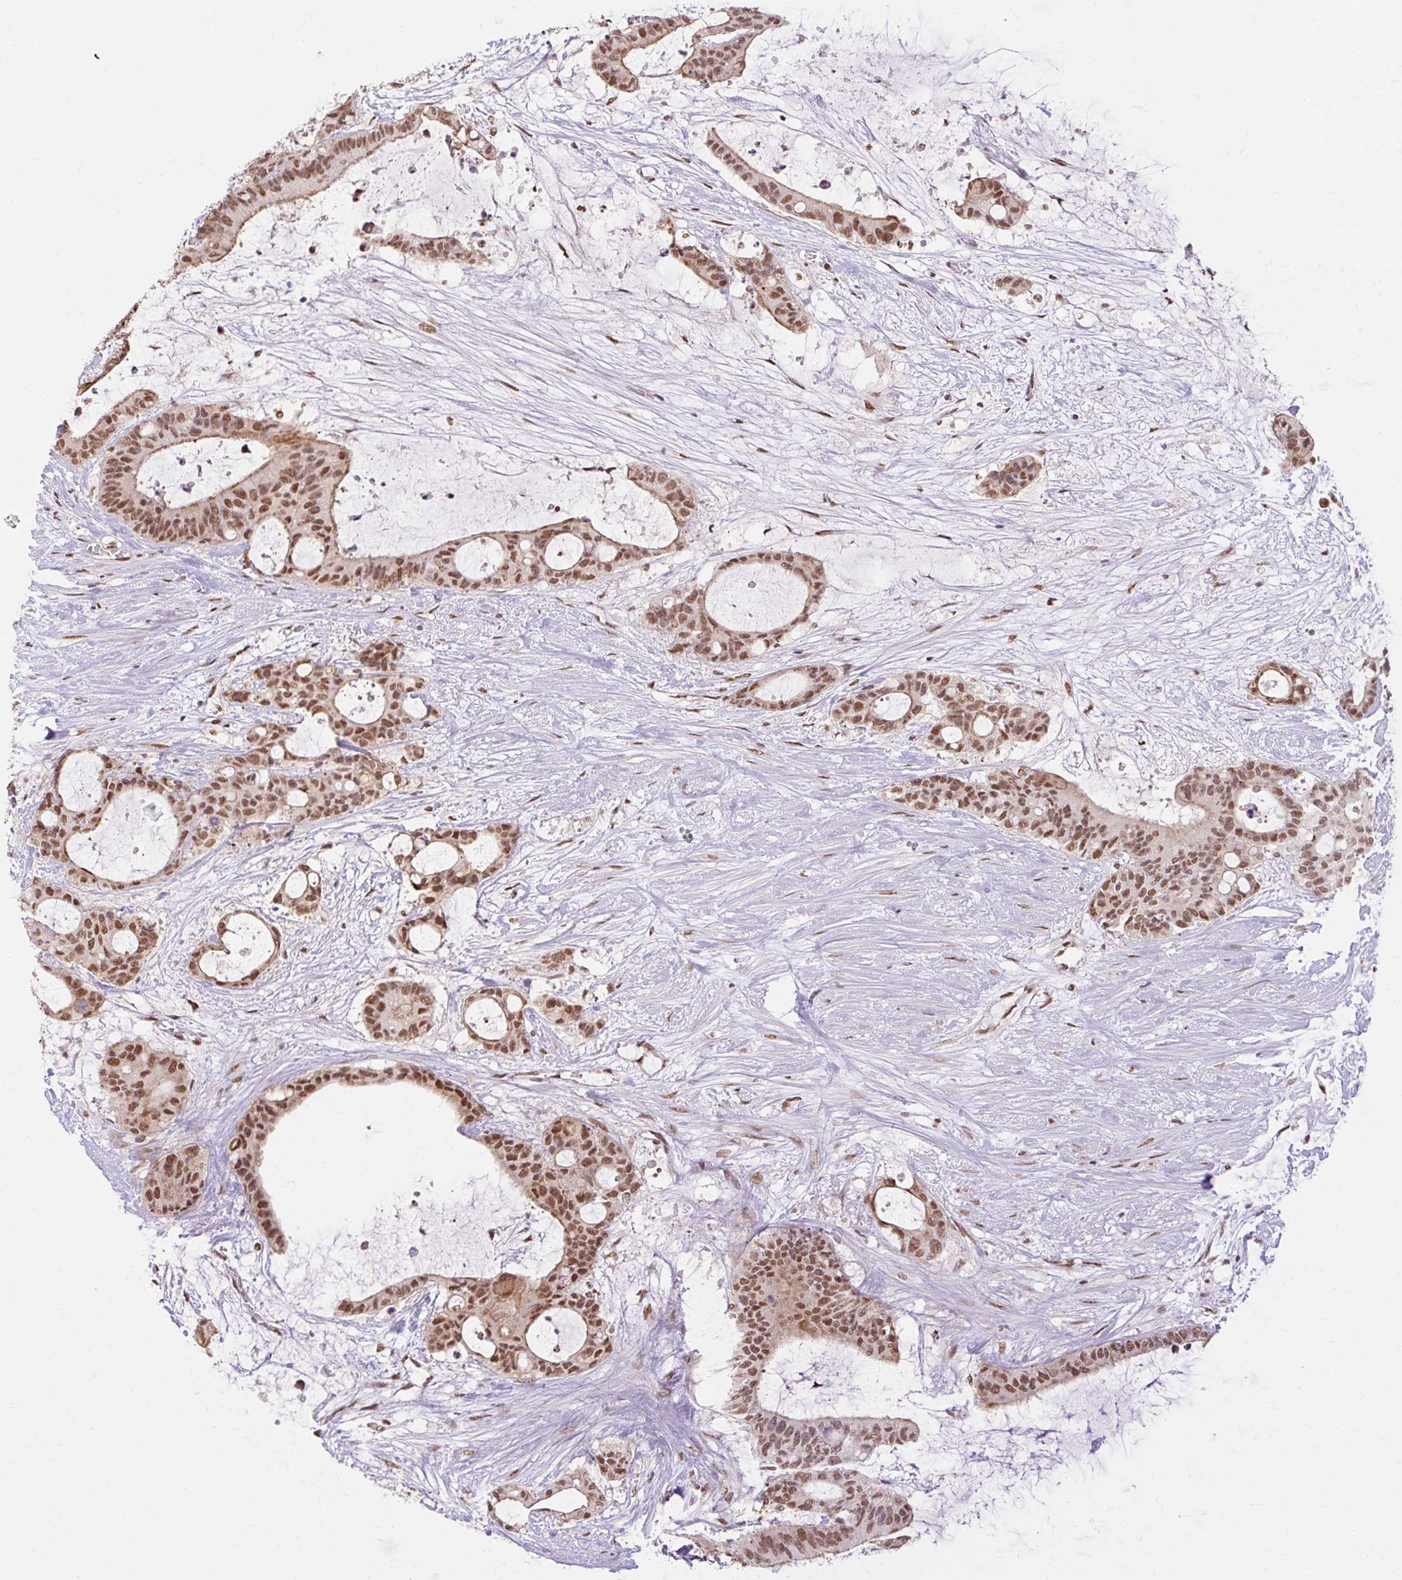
{"staining": {"intensity": "strong", "quantity": ">75%", "location": "cytoplasmic/membranous,nuclear"}, "tissue": "liver cancer", "cell_type": "Tumor cells", "image_type": "cancer", "snomed": [{"axis": "morphology", "description": "Normal tissue, NOS"}, {"axis": "morphology", "description": "Cholangiocarcinoma"}, {"axis": "topography", "description": "Liver"}, {"axis": "topography", "description": "Peripheral nerve tissue"}], "caption": "There is high levels of strong cytoplasmic/membranous and nuclear positivity in tumor cells of liver cancer (cholangiocarcinoma), as demonstrated by immunohistochemical staining (brown color).", "gene": "NPIPB12", "patient": {"sex": "female", "age": 73}}